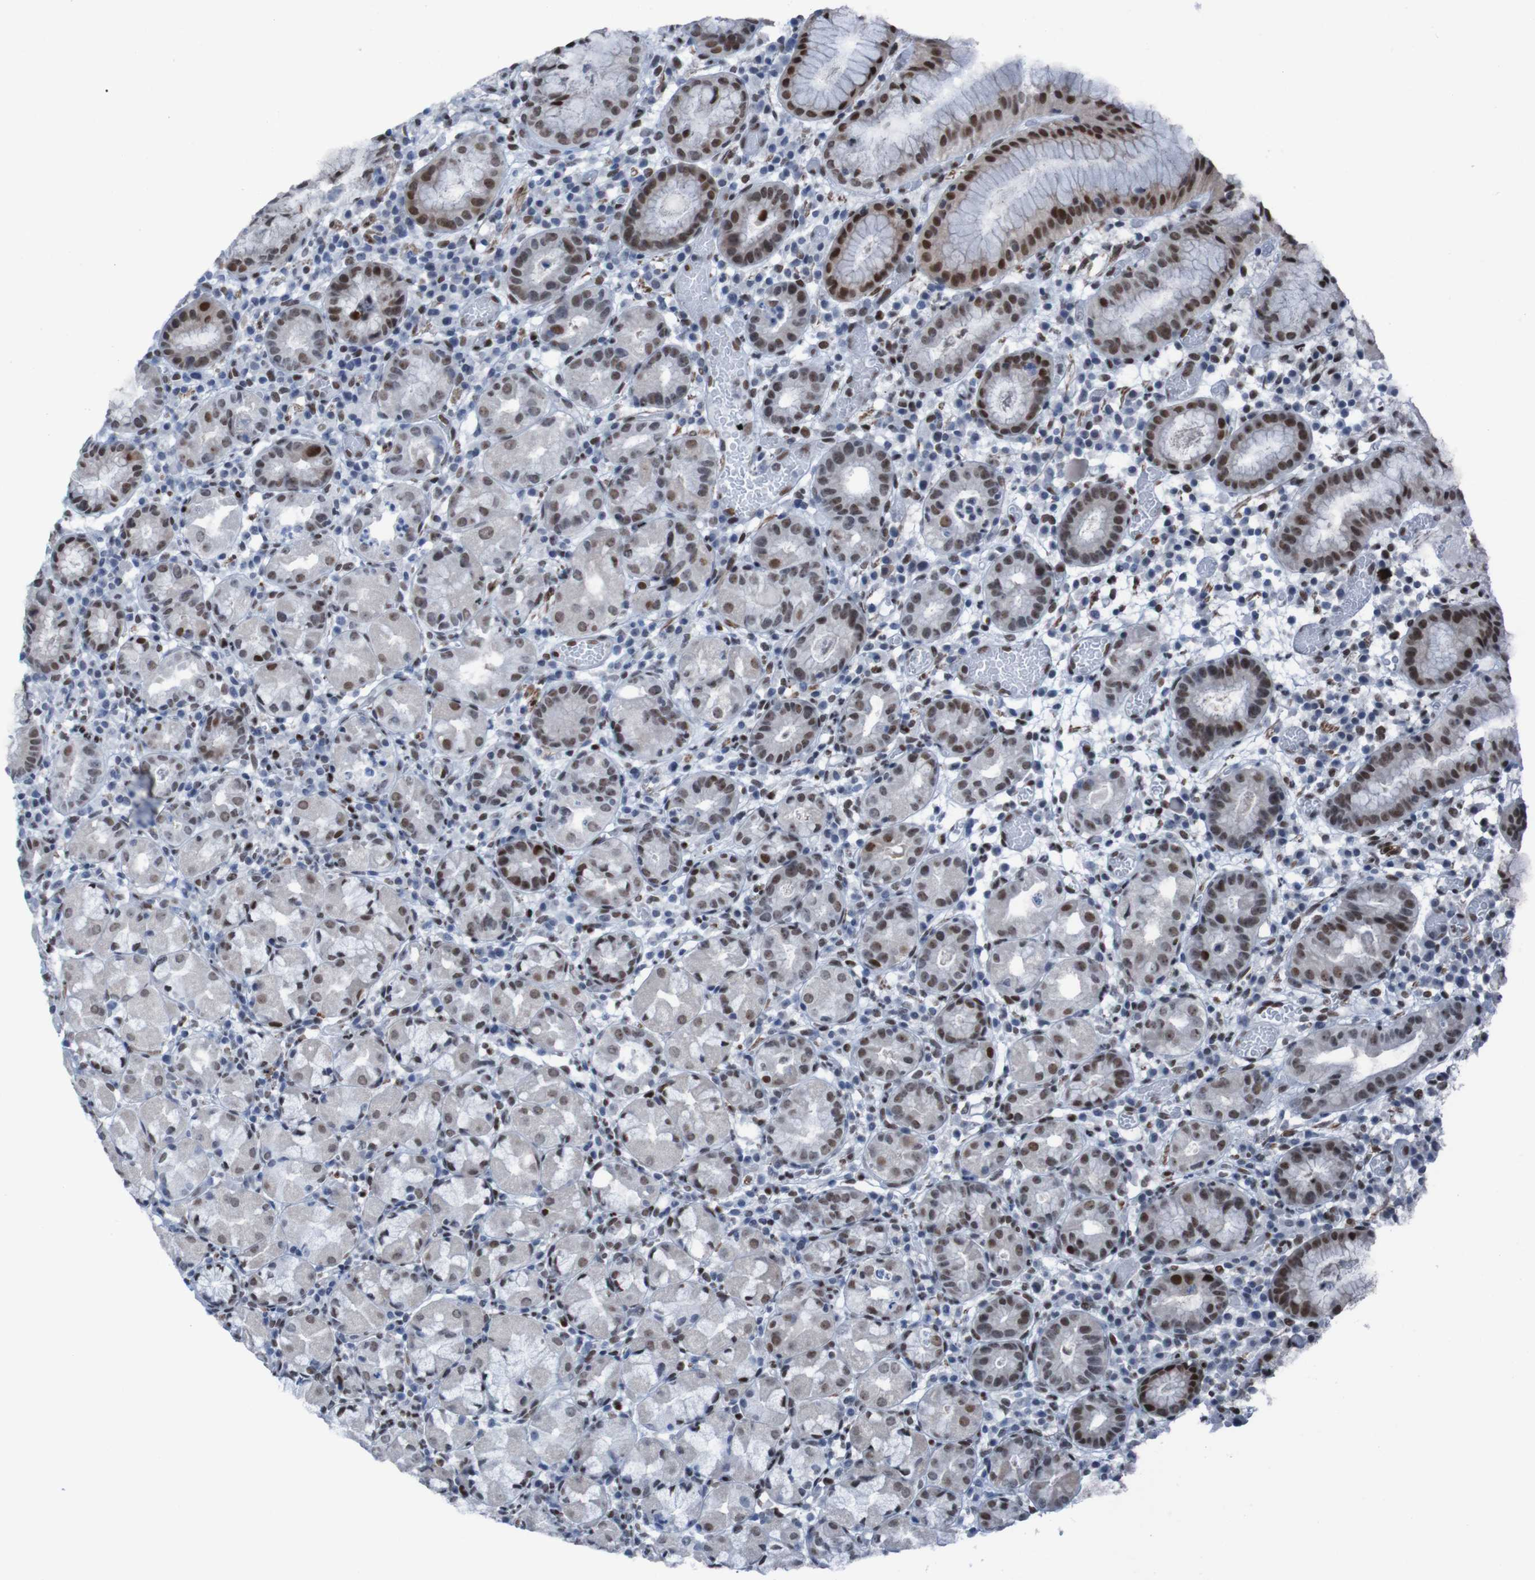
{"staining": {"intensity": "strong", "quantity": ">75%", "location": "cytoplasmic/membranous,nuclear"}, "tissue": "stomach", "cell_type": "Glandular cells", "image_type": "normal", "snomed": [{"axis": "morphology", "description": "Normal tissue, NOS"}, {"axis": "topography", "description": "Stomach"}, {"axis": "topography", "description": "Stomach, lower"}], "caption": "Protein expression analysis of normal stomach displays strong cytoplasmic/membranous,nuclear expression in about >75% of glandular cells. (Brightfield microscopy of DAB IHC at high magnification).", "gene": "PHF2", "patient": {"sex": "female", "age": 75}}